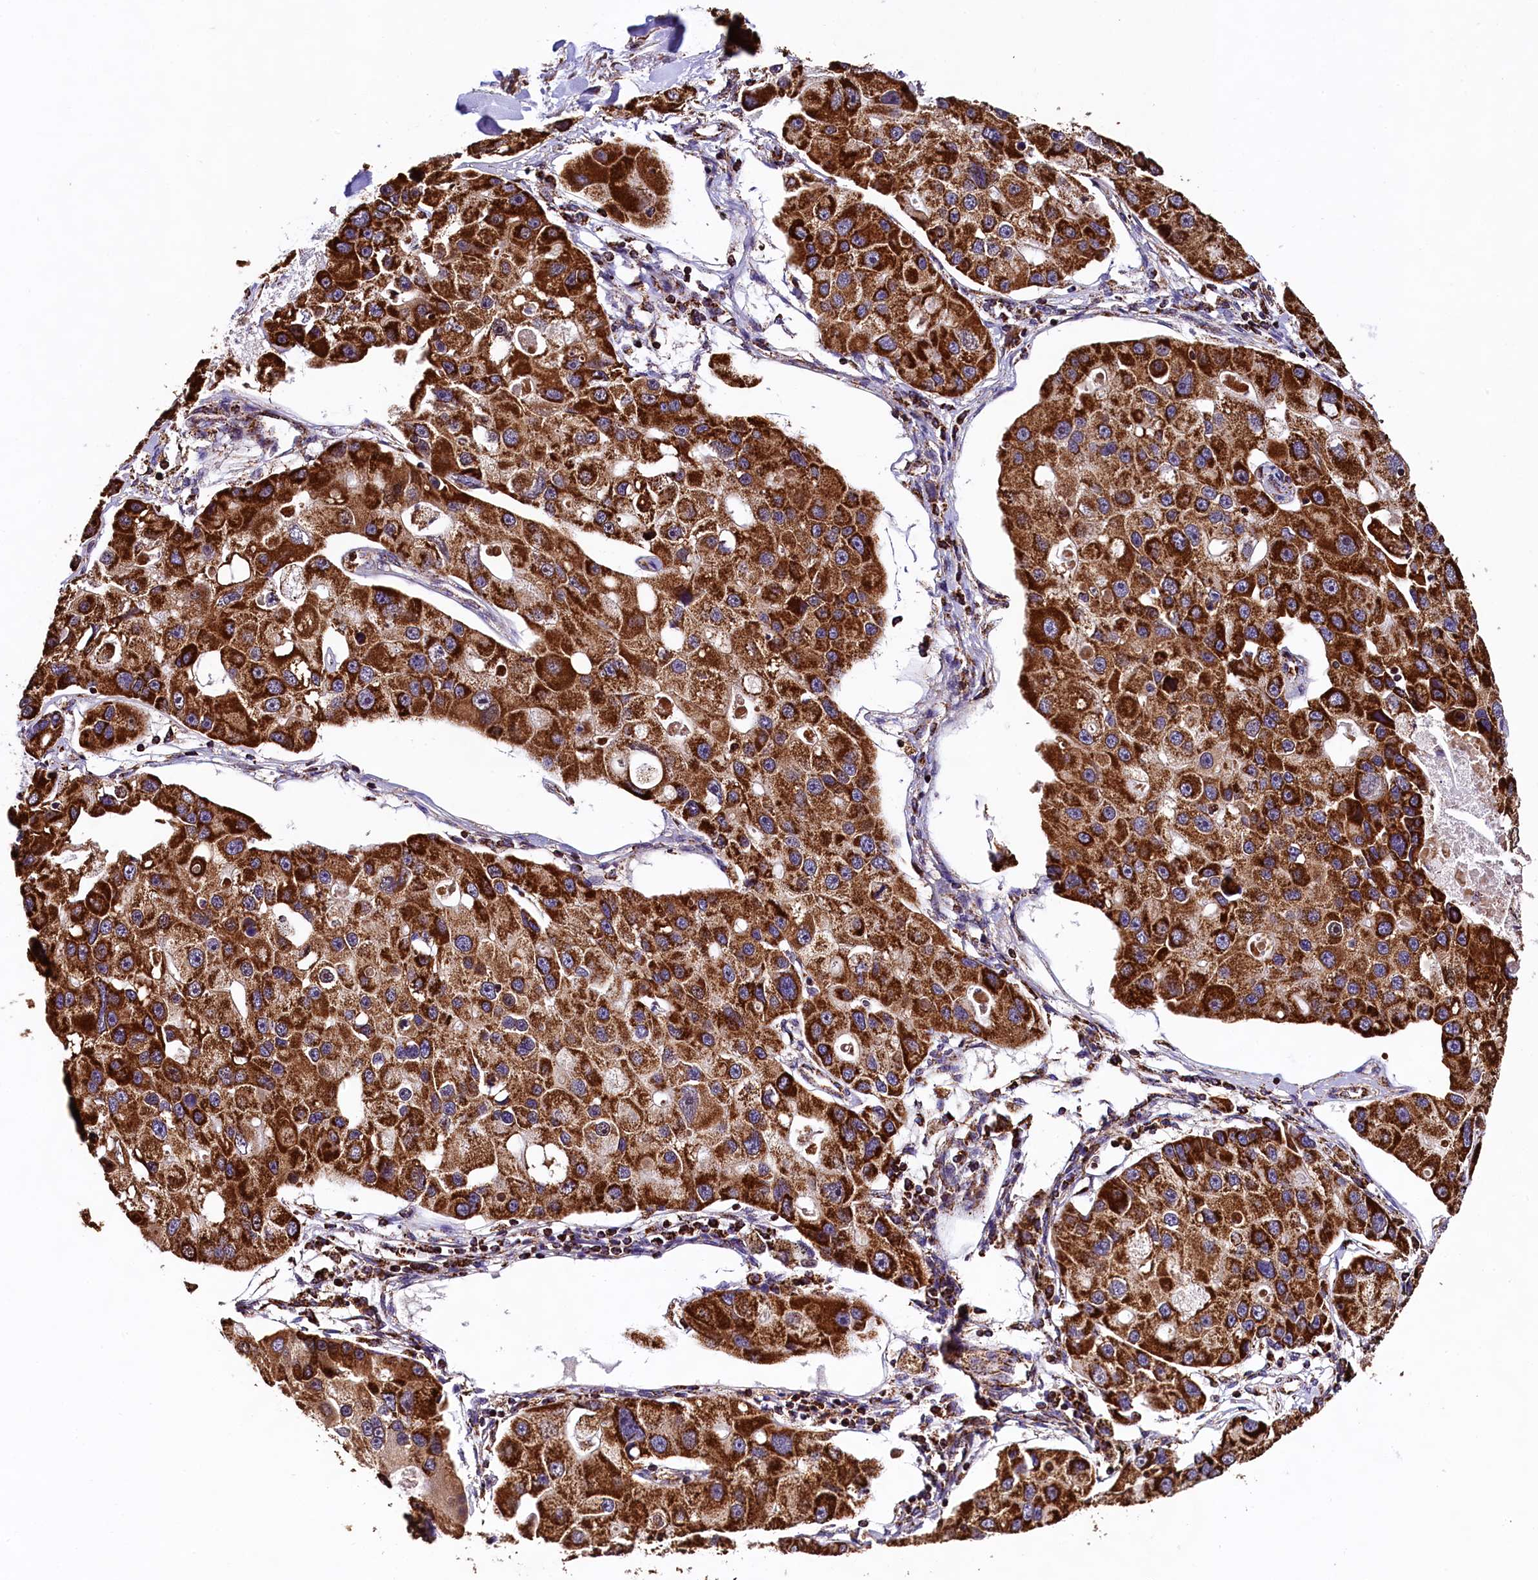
{"staining": {"intensity": "strong", "quantity": ">75%", "location": "cytoplasmic/membranous"}, "tissue": "lung cancer", "cell_type": "Tumor cells", "image_type": "cancer", "snomed": [{"axis": "morphology", "description": "Adenocarcinoma, NOS"}, {"axis": "topography", "description": "Lung"}], "caption": "Lung cancer stained with DAB immunohistochemistry (IHC) exhibits high levels of strong cytoplasmic/membranous expression in about >75% of tumor cells. (IHC, brightfield microscopy, high magnification).", "gene": "KLC2", "patient": {"sex": "female", "age": 54}}